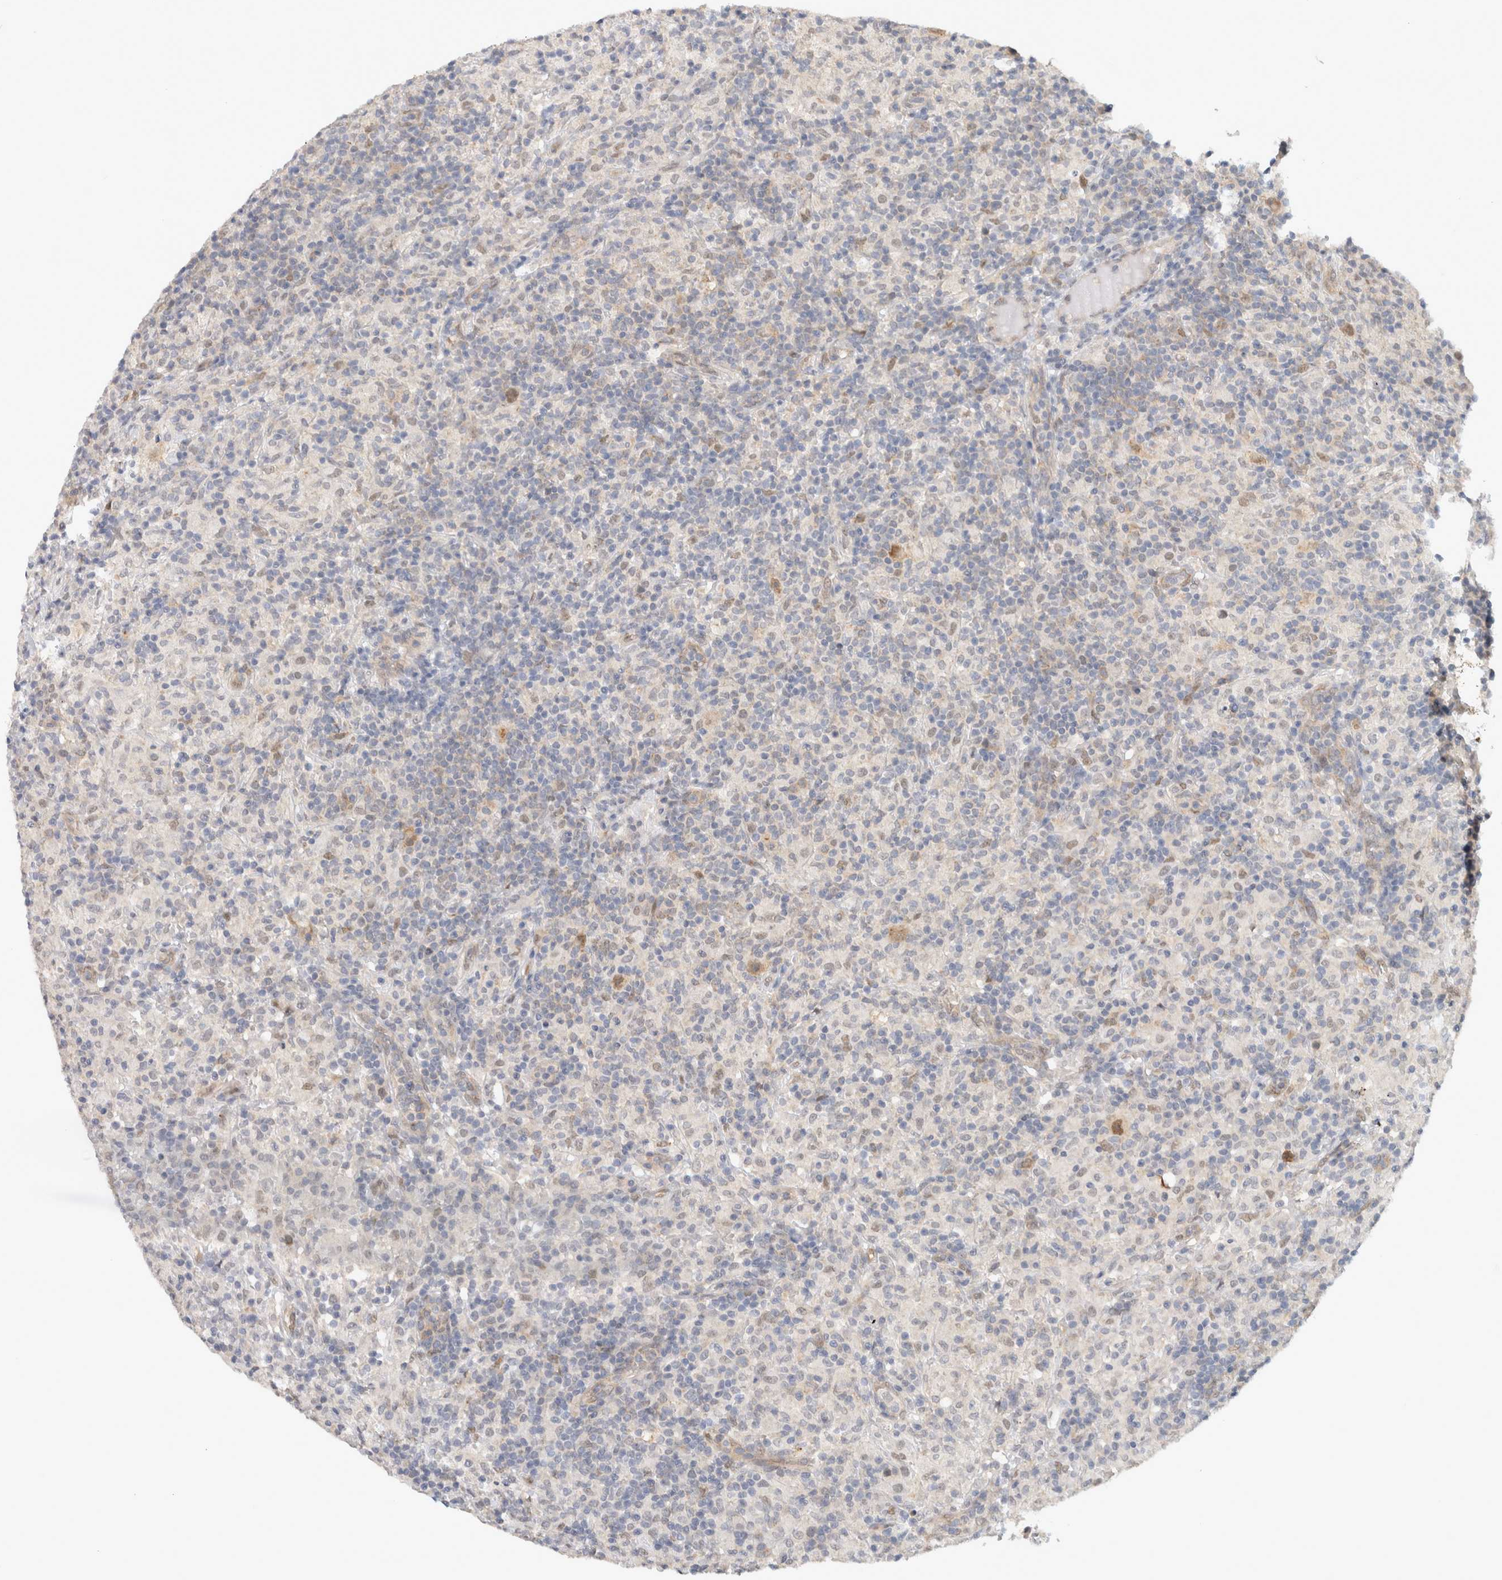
{"staining": {"intensity": "moderate", "quantity": ">75%", "location": "cytoplasmic/membranous,nuclear"}, "tissue": "lymphoma", "cell_type": "Tumor cells", "image_type": "cancer", "snomed": [{"axis": "morphology", "description": "Hodgkin's disease, NOS"}, {"axis": "topography", "description": "Lymph node"}], "caption": "Moderate cytoplasmic/membranous and nuclear protein staining is identified in about >75% of tumor cells in lymphoma.", "gene": "EIF4G3", "patient": {"sex": "male", "age": 70}}